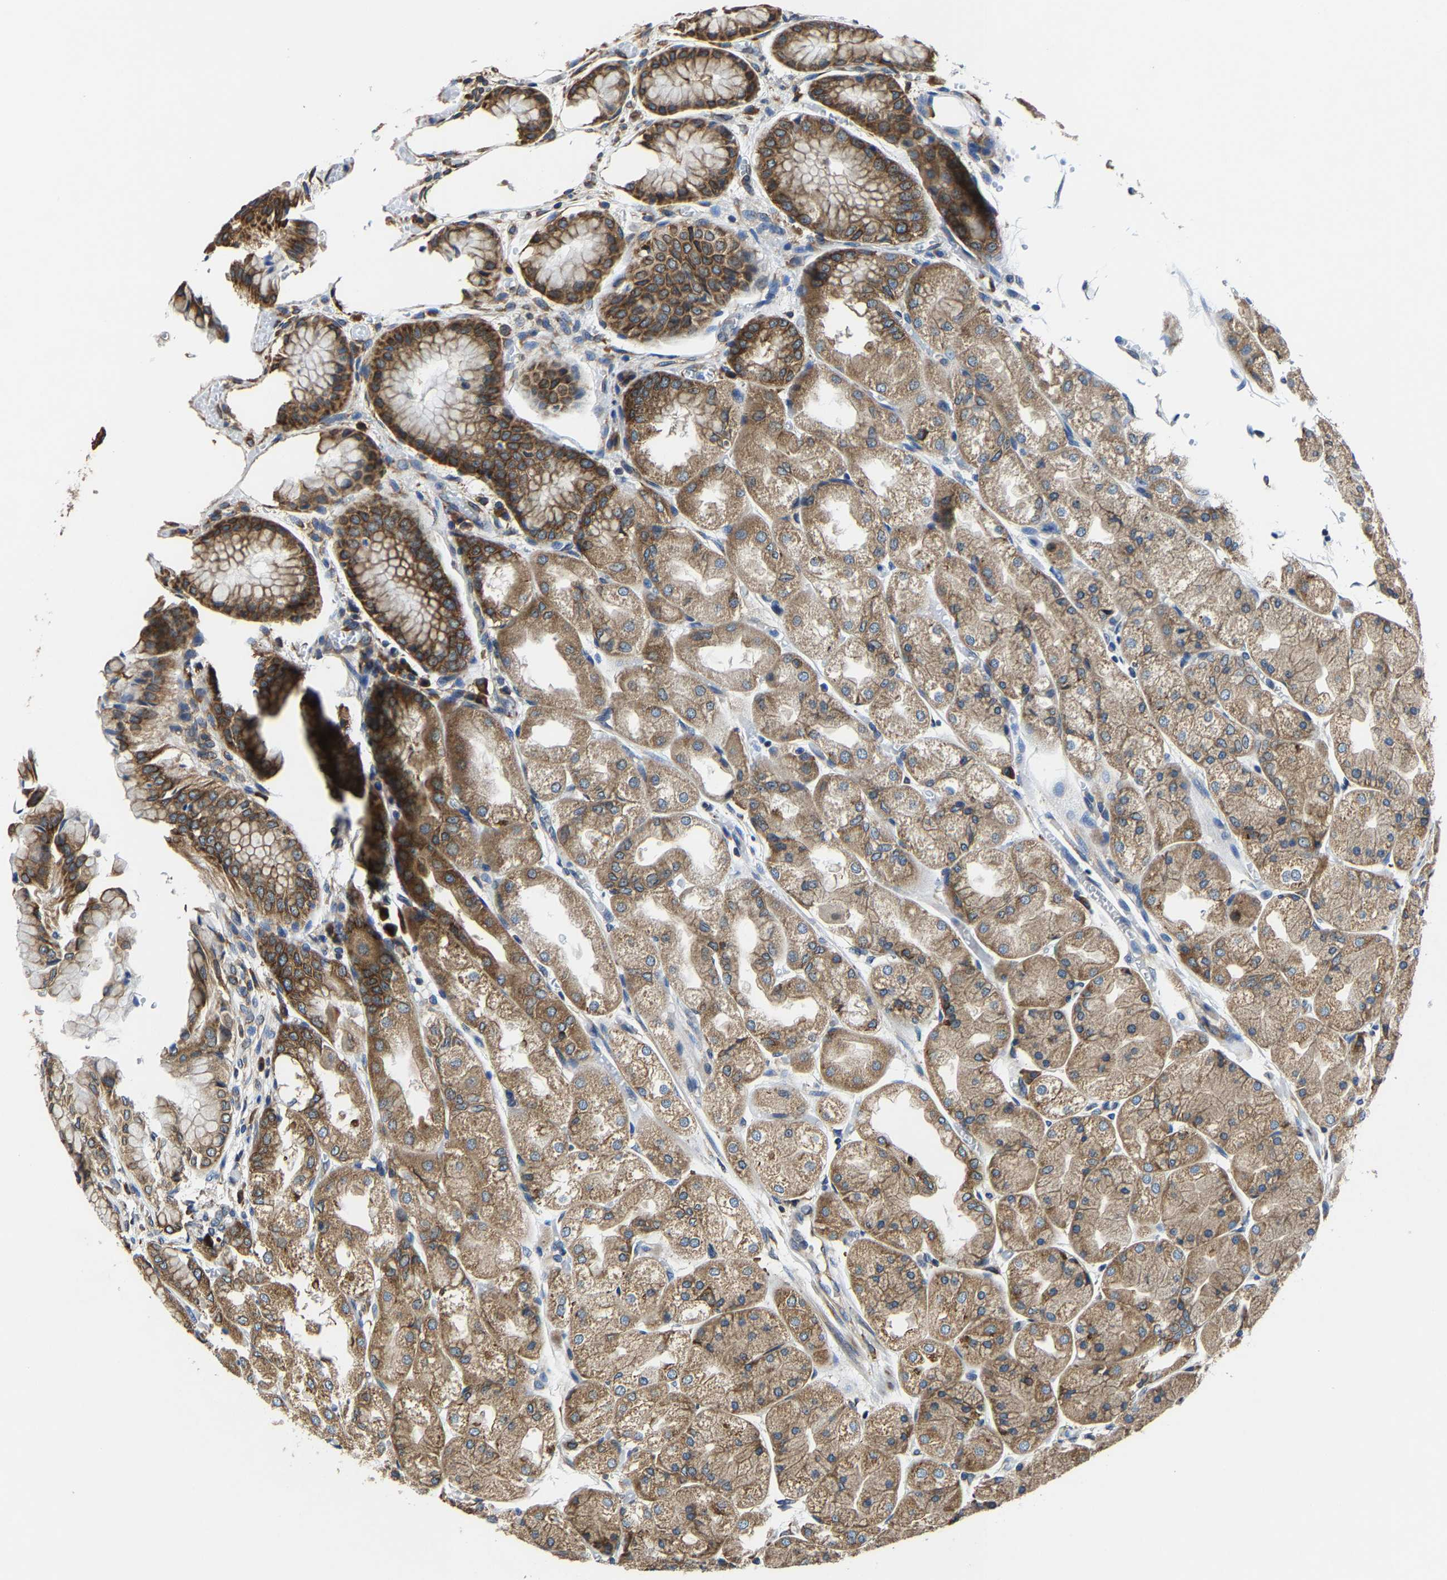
{"staining": {"intensity": "strong", "quantity": ">75%", "location": "cytoplasmic/membranous"}, "tissue": "stomach", "cell_type": "Glandular cells", "image_type": "normal", "snomed": [{"axis": "morphology", "description": "Normal tissue, NOS"}, {"axis": "topography", "description": "Stomach, upper"}], "caption": "A high-resolution photomicrograph shows immunohistochemistry (IHC) staining of unremarkable stomach, which demonstrates strong cytoplasmic/membranous expression in about >75% of glandular cells.", "gene": "G3BP2", "patient": {"sex": "male", "age": 72}}